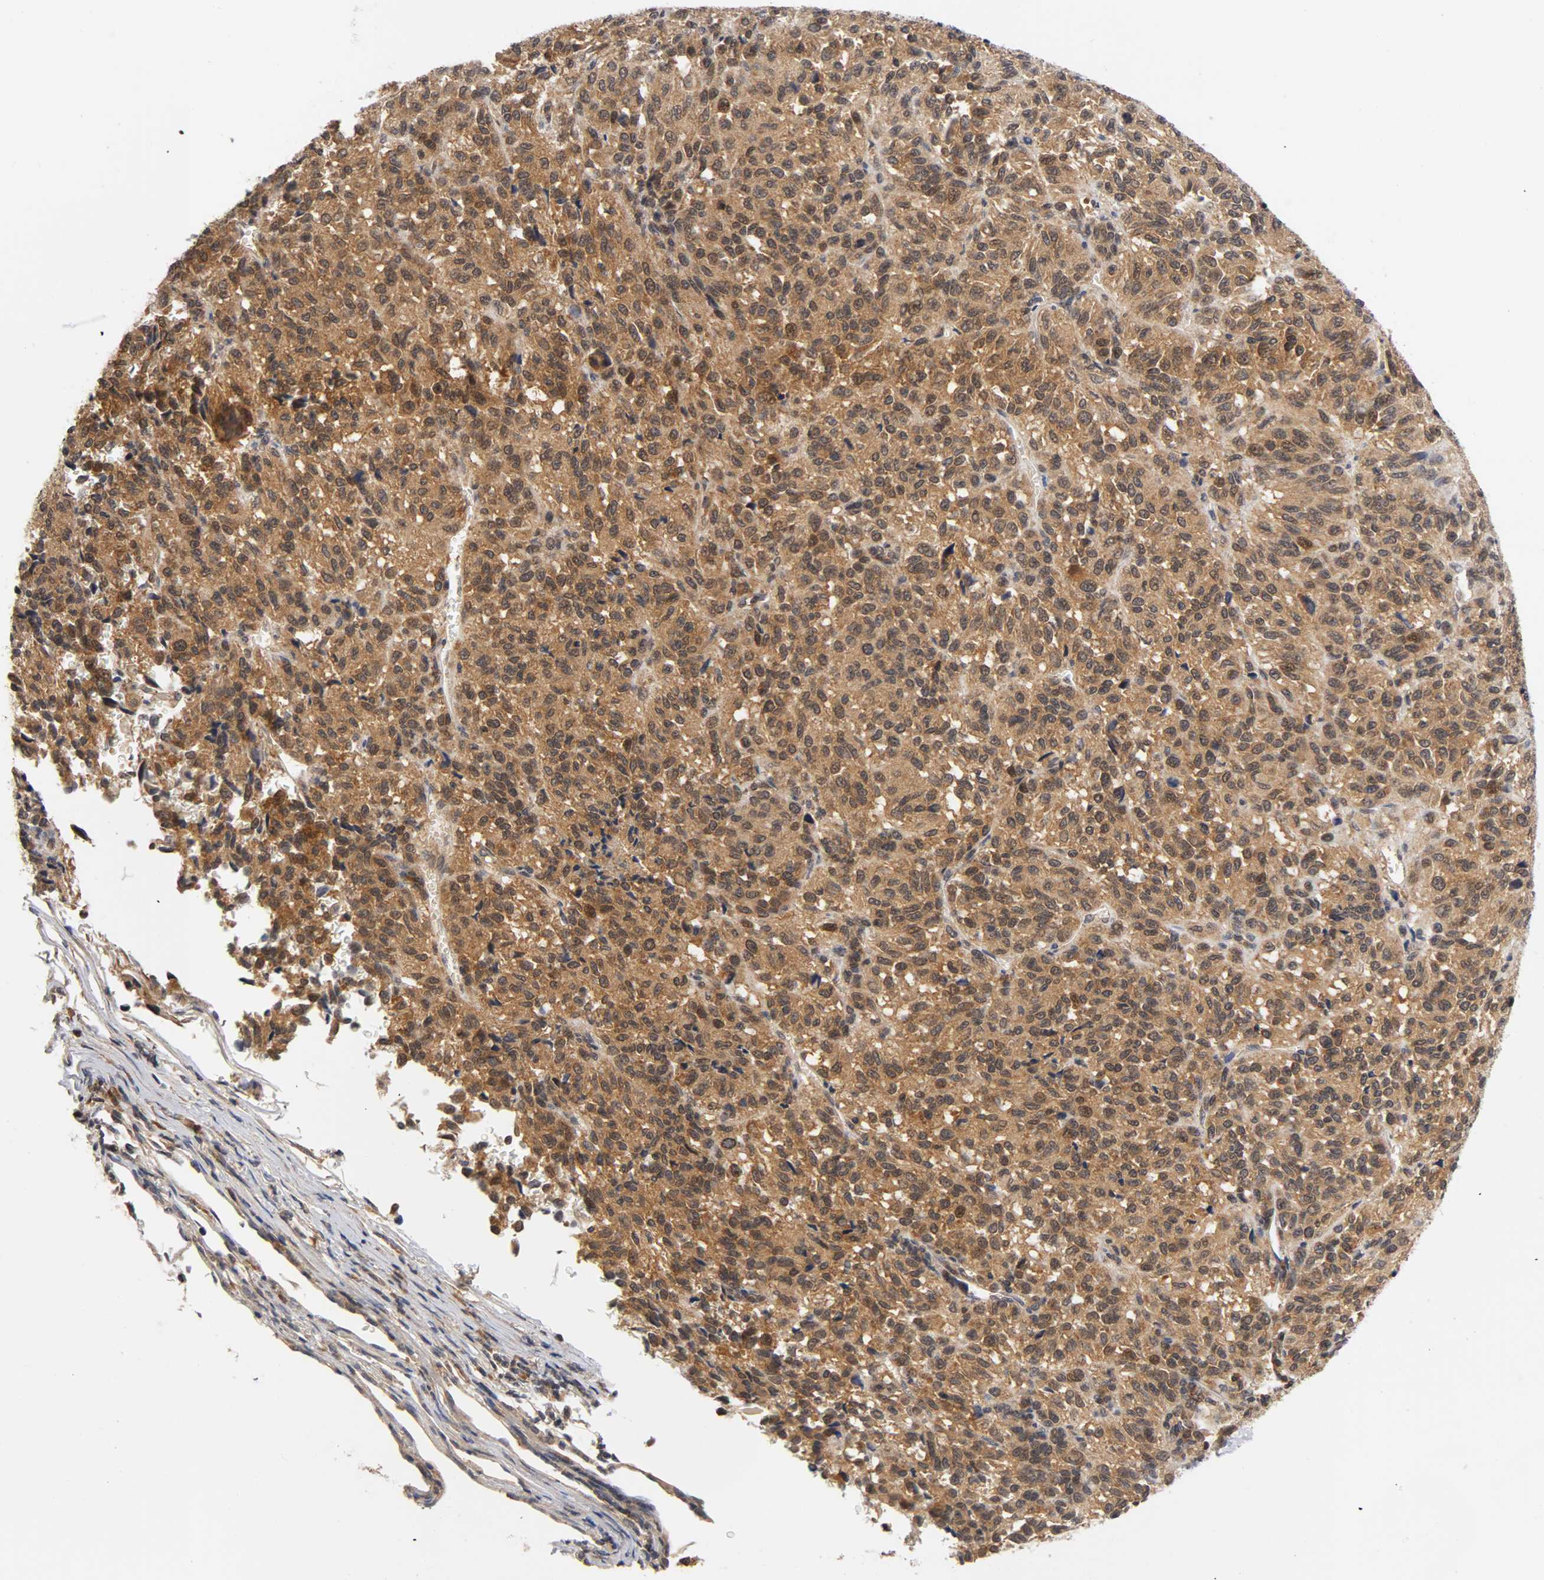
{"staining": {"intensity": "strong", "quantity": ">75%", "location": "cytoplasmic/membranous,nuclear"}, "tissue": "melanoma", "cell_type": "Tumor cells", "image_type": "cancer", "snomed": [{"axis": "morphology", "description": "Malignant melanoma, Metastatic site"}, {"axis": "topography", "description": "Lung"}], "caption": "Immunohistochemistry histopathology image of malignant melanoma (metastatic site) stained for a protein (brown), which exhibits high levels of strong cytoplasmic/membranous and nuclear positivity in approximately >75% of tumor cells.", "gene": "UBE2M", "patient": {"sex": "male", "age": 64}}